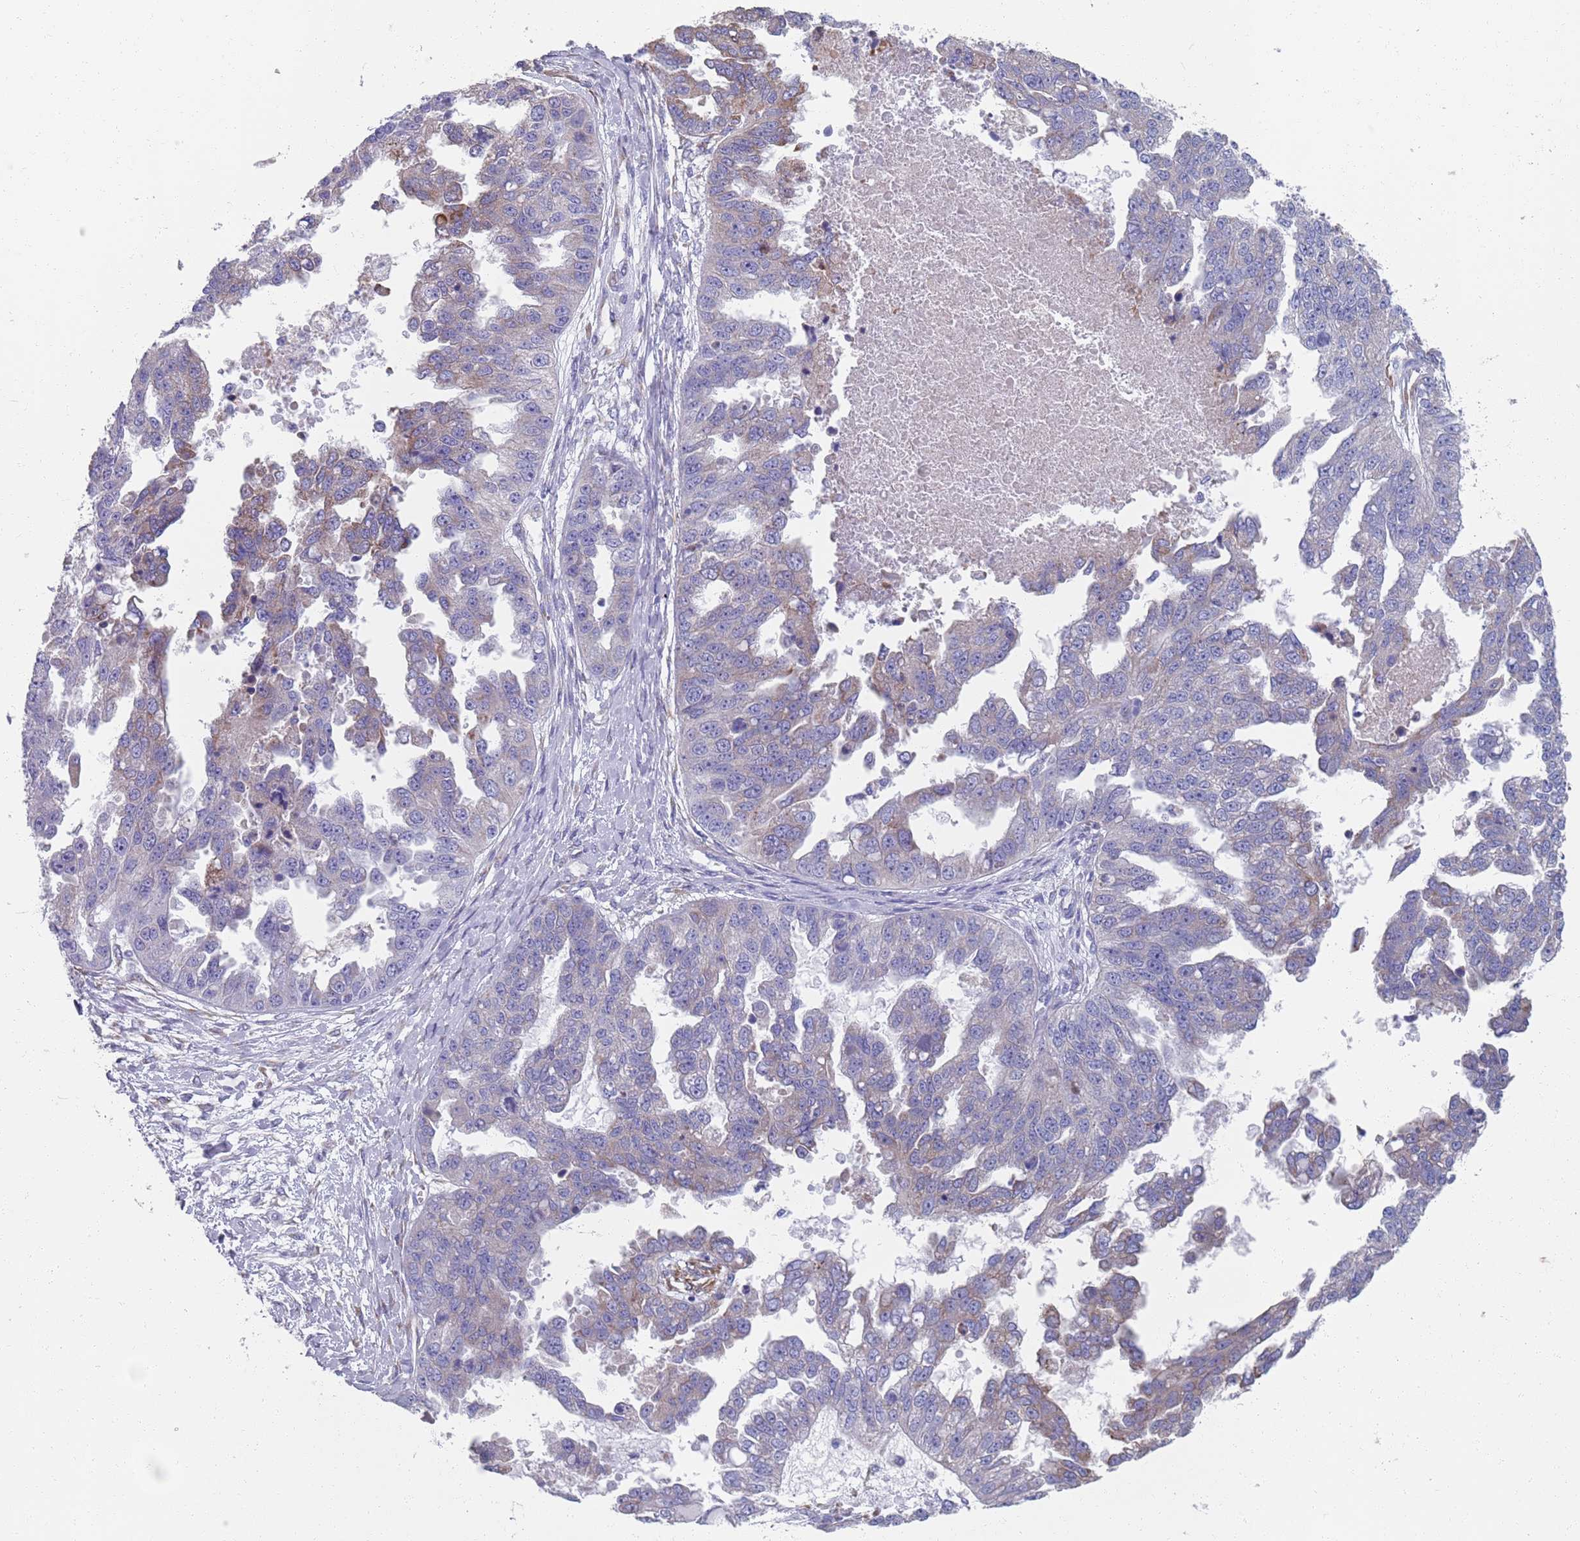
{"staining": {"intensity": "moderate", "quantity": "<25%", "location": "cytoplasmic/membranous"}, "tissue": "ovarian cancer", "cell_type": "Tumor cells", "image_type": "cancer", "snomed": [{"axis": "morphology", "description": "Cystadenocarcinoma, serous, NOS"}, {"axis": "topography", "description": "Ovary"}], "caption": "Serous cystadenocarcinoma (ovarian) stained for a protein (brown) demonstrates moderate cytoplasmic/membranous positive staining in approximately <25% of tumor cells.", "gene": "PLOD1", "patient": {"sex": "female", "age": 58}}